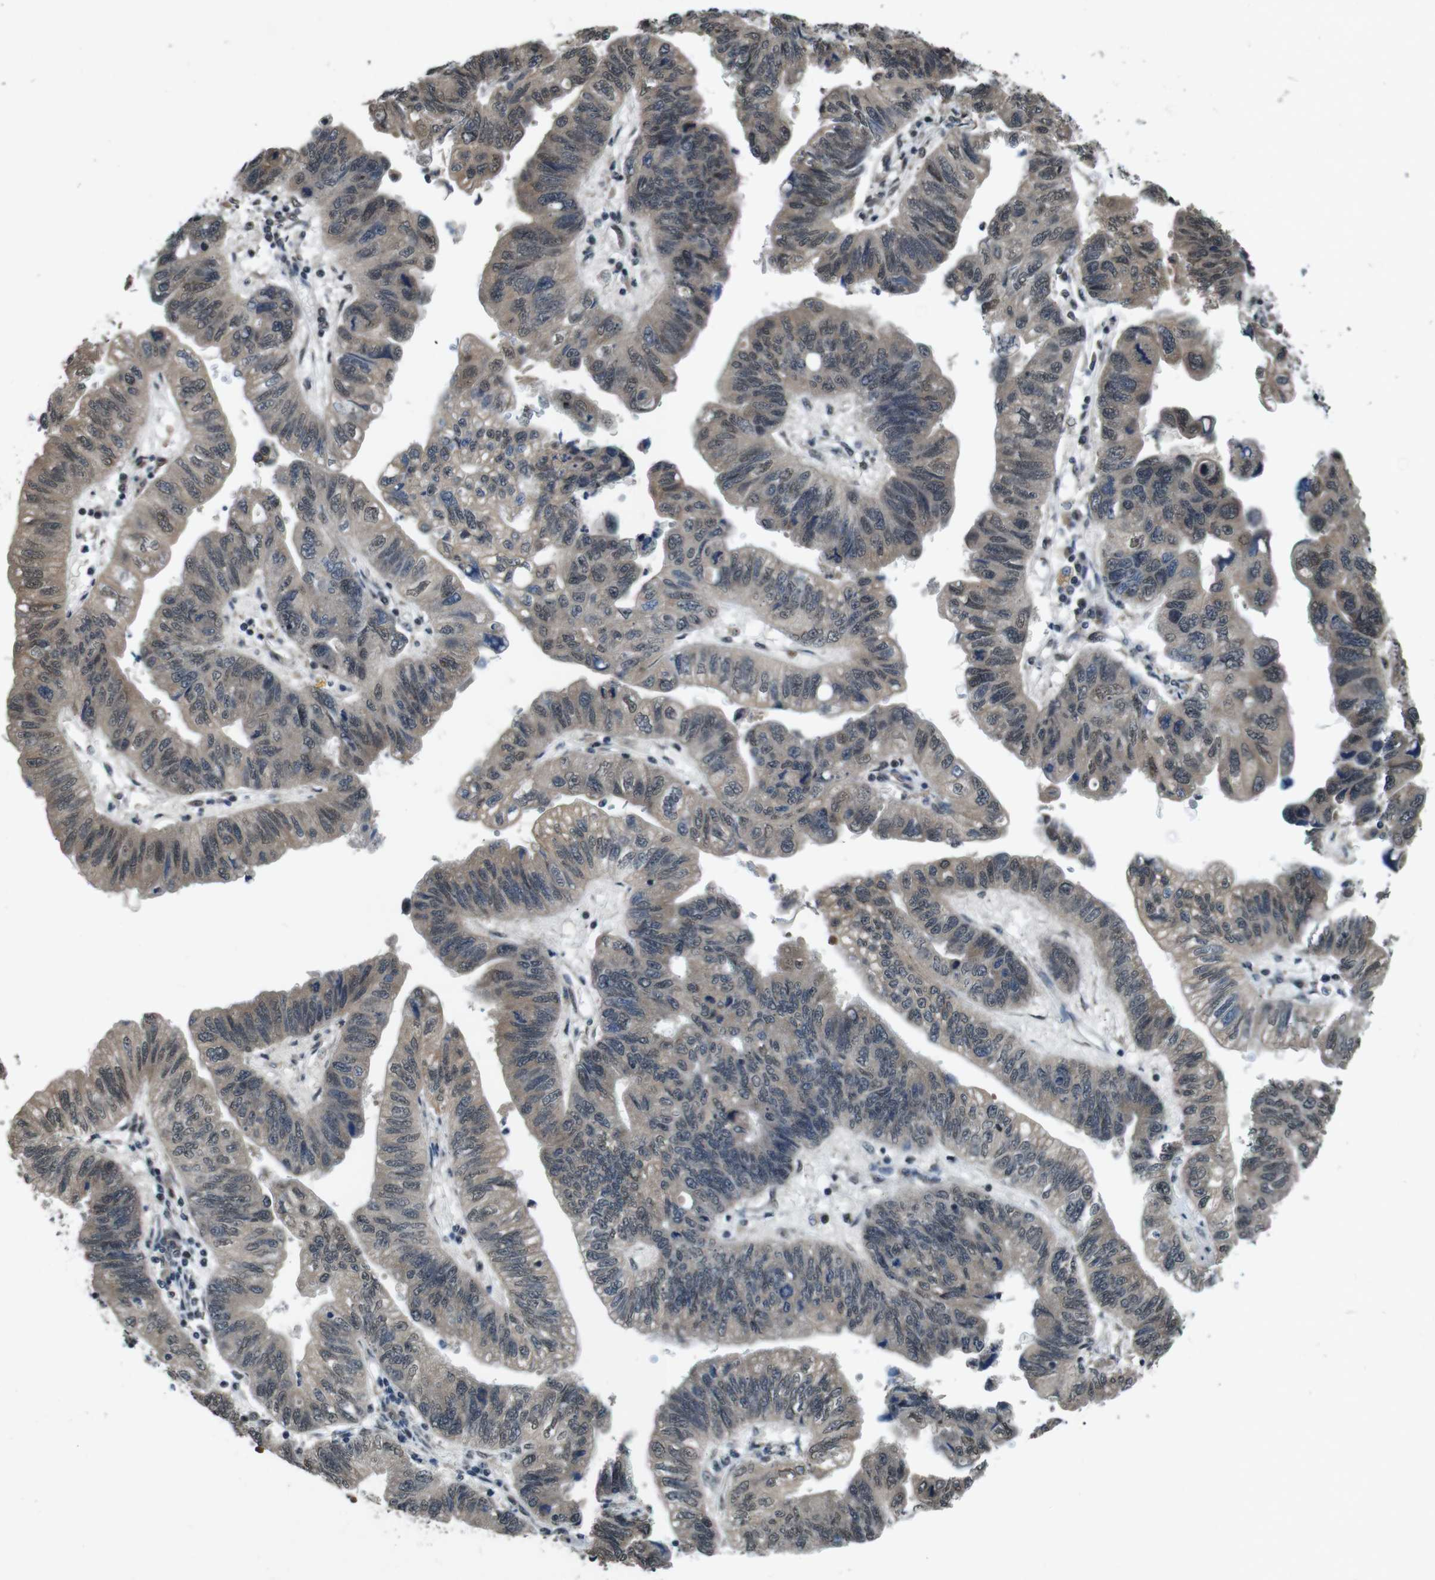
{"staining": {"intensity": "moderate", "quantity": "25%-75%", "location": "cytoplasmic/membranous"}, "tissue": "stomach cancer", "cell_type": "Tumor cells", "image_type": "cancer", "snomed": [{"axis": "morphology", "description": "Adenocarcinoma, NOS"}, {"axis": "topography", "description": "Stomach"}], "caption": "Tumor cells exhibit medium levels of moderate cytoplasmic/membranous expression in about 25%-75% of cells in stomach adenocarcinoma.", "gene": "SOCS1", "patient": {"sex": "male", "age": 59}}